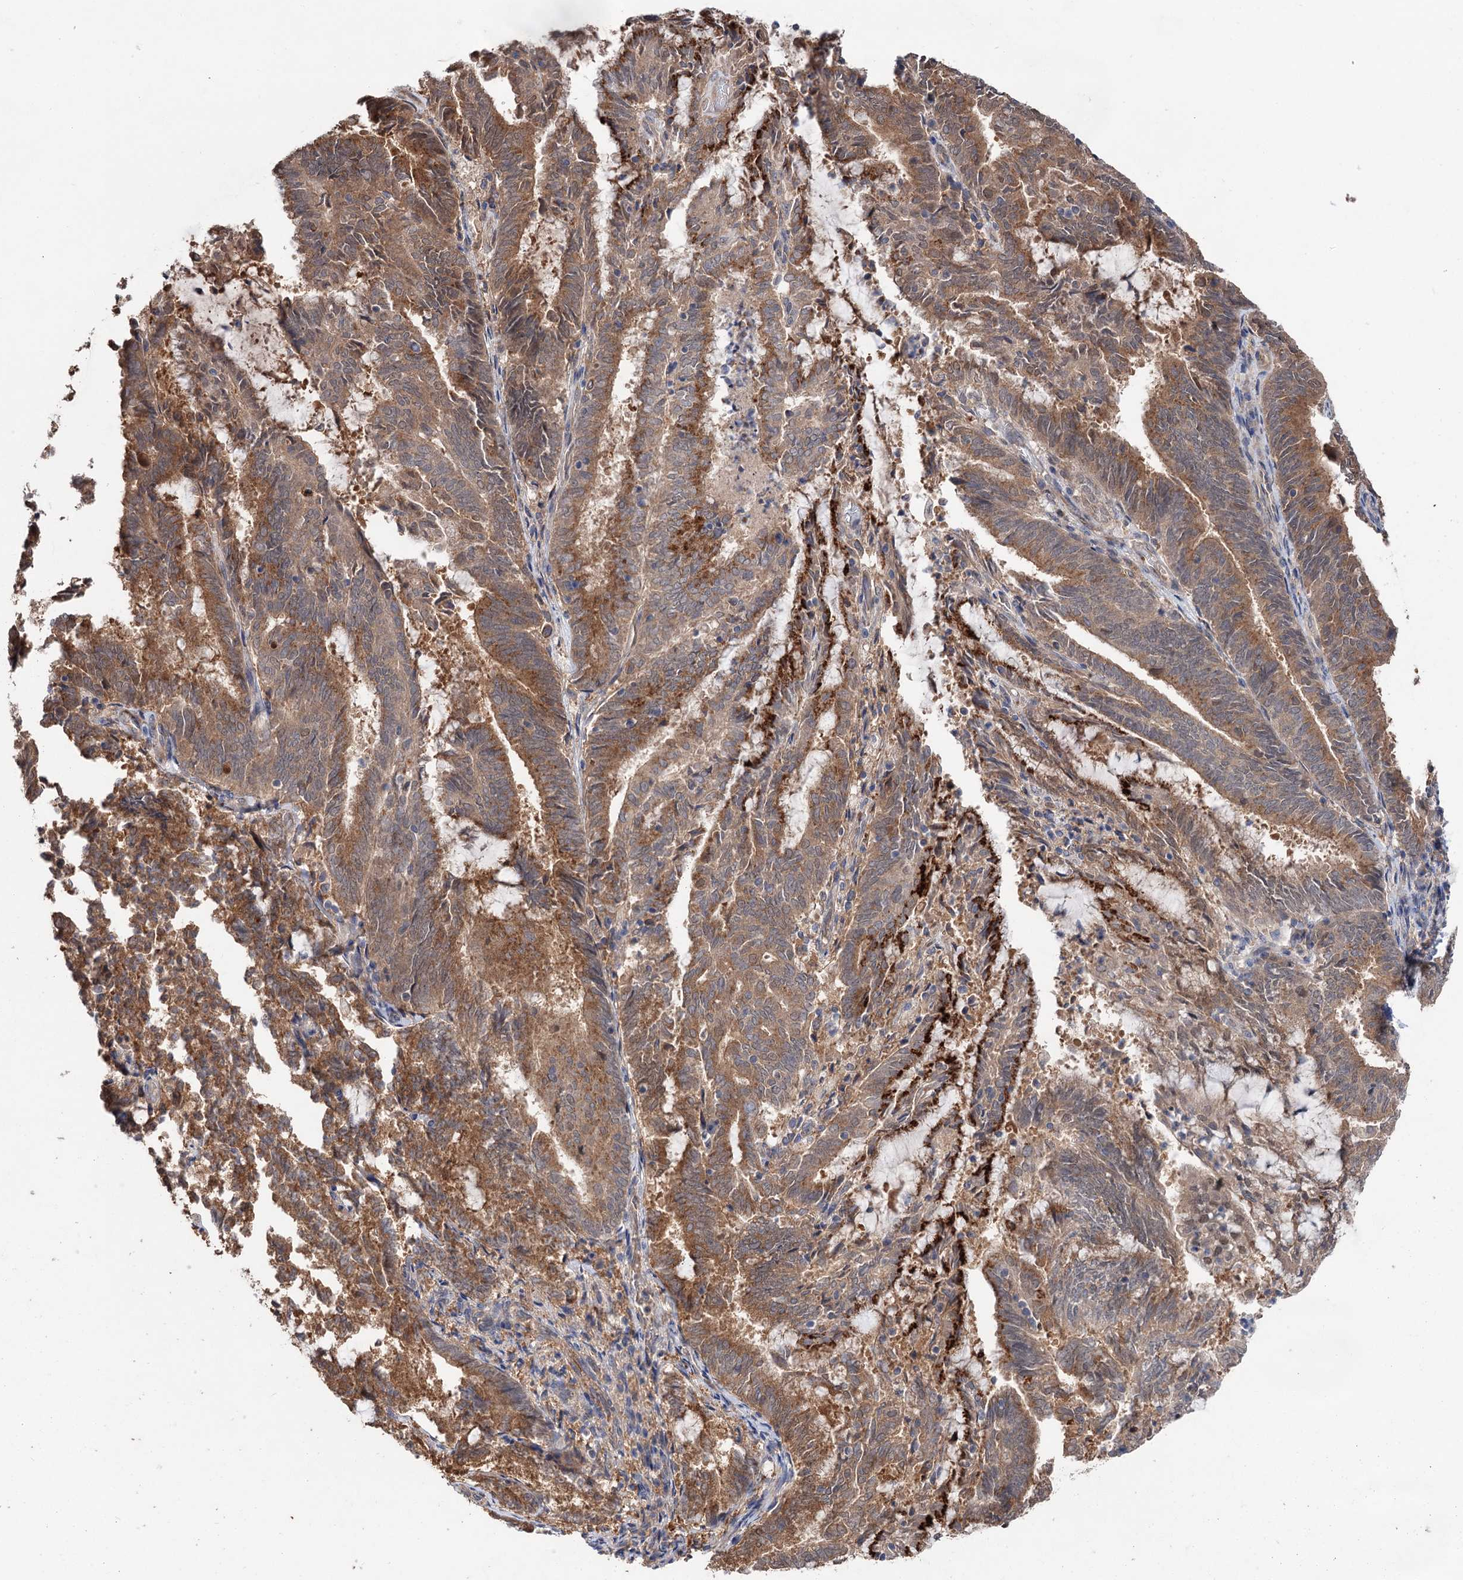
{"staining": {"intensity": "moderate", "quantity": ">75%", "location": "cytoplasmic/membranous"}, "tissue": "endometrial cancer", "cell_type": "Tumor cells", "image_type": "cancer", "snomed": [{"axis": "morphology", "description": "Adenocarcinoma, NOS"}, {"axis": "topography", "description": "Endometrium"}], "caption": "Endometrial cancer (adenocarcinoma) stained with DAB (3,3'-diaminobenzidine) immunohistochemistry (IHC) exhibits medium levels of moderate cytoplasmic/membranous staining in approximately >75% of tumor cells.", "gene": "NUDCD2", "patient": {"sex": "female", "age": 80}}